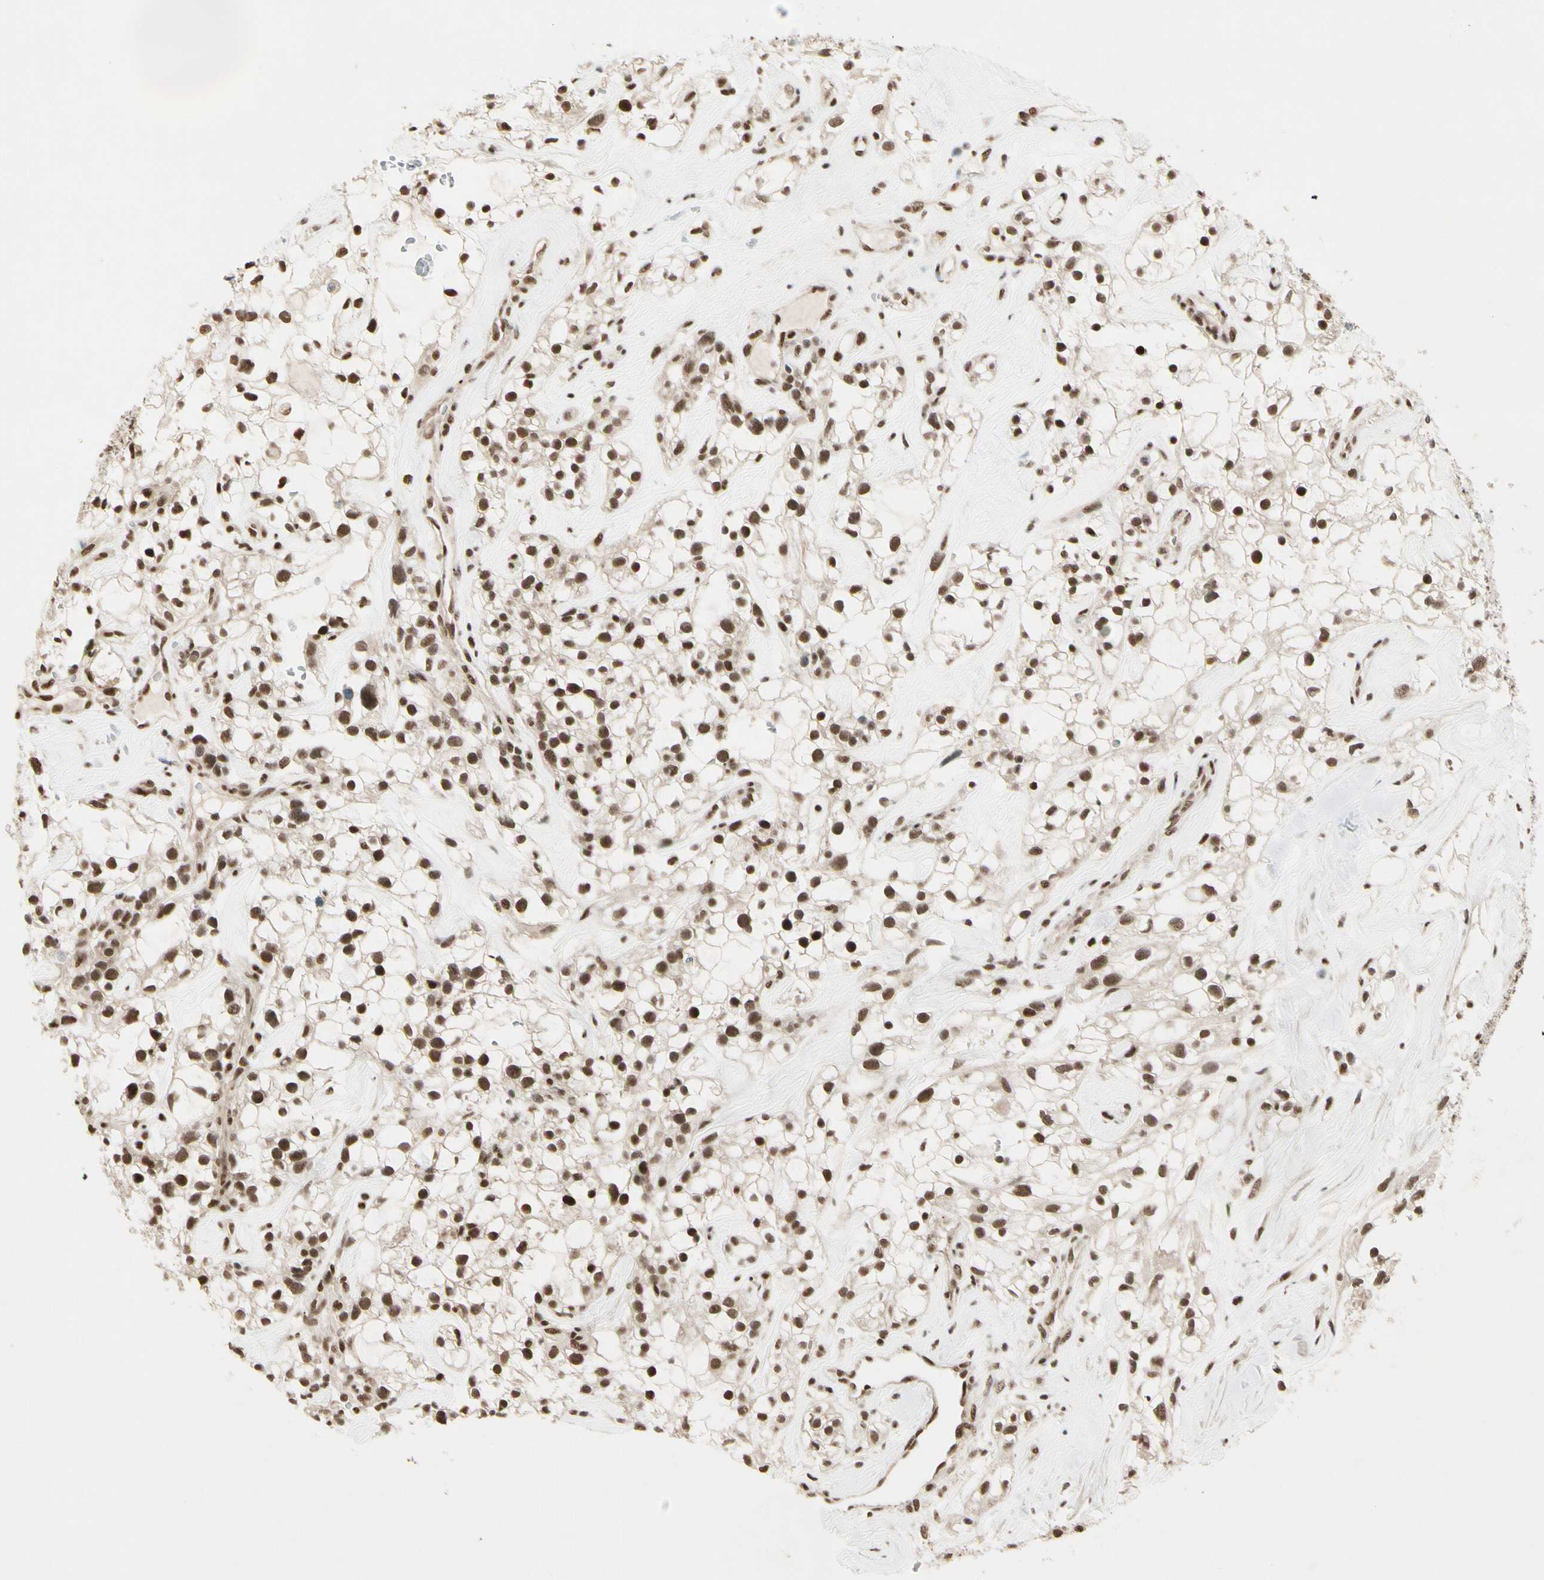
{"staining": {"intensity": "strong", "quantity": ">75%", "location": "nuclear"}, "tissue": "renal cancer", "cell_type": "Tumor cells", "image_type": "cancer", "snomed": [{"axis": "morphology", "description": "Adenocarcinoma, NOS"}, {"axis": "topography", "description": "Kidney"}], "caption": "Protein expression analysis of adenocarcinoma (renal) demonstrates strong nuclear expression in about >75% of tumor cells.", "gene": "CHAMP1", "patient": {"sex": "female", "age": 60}}